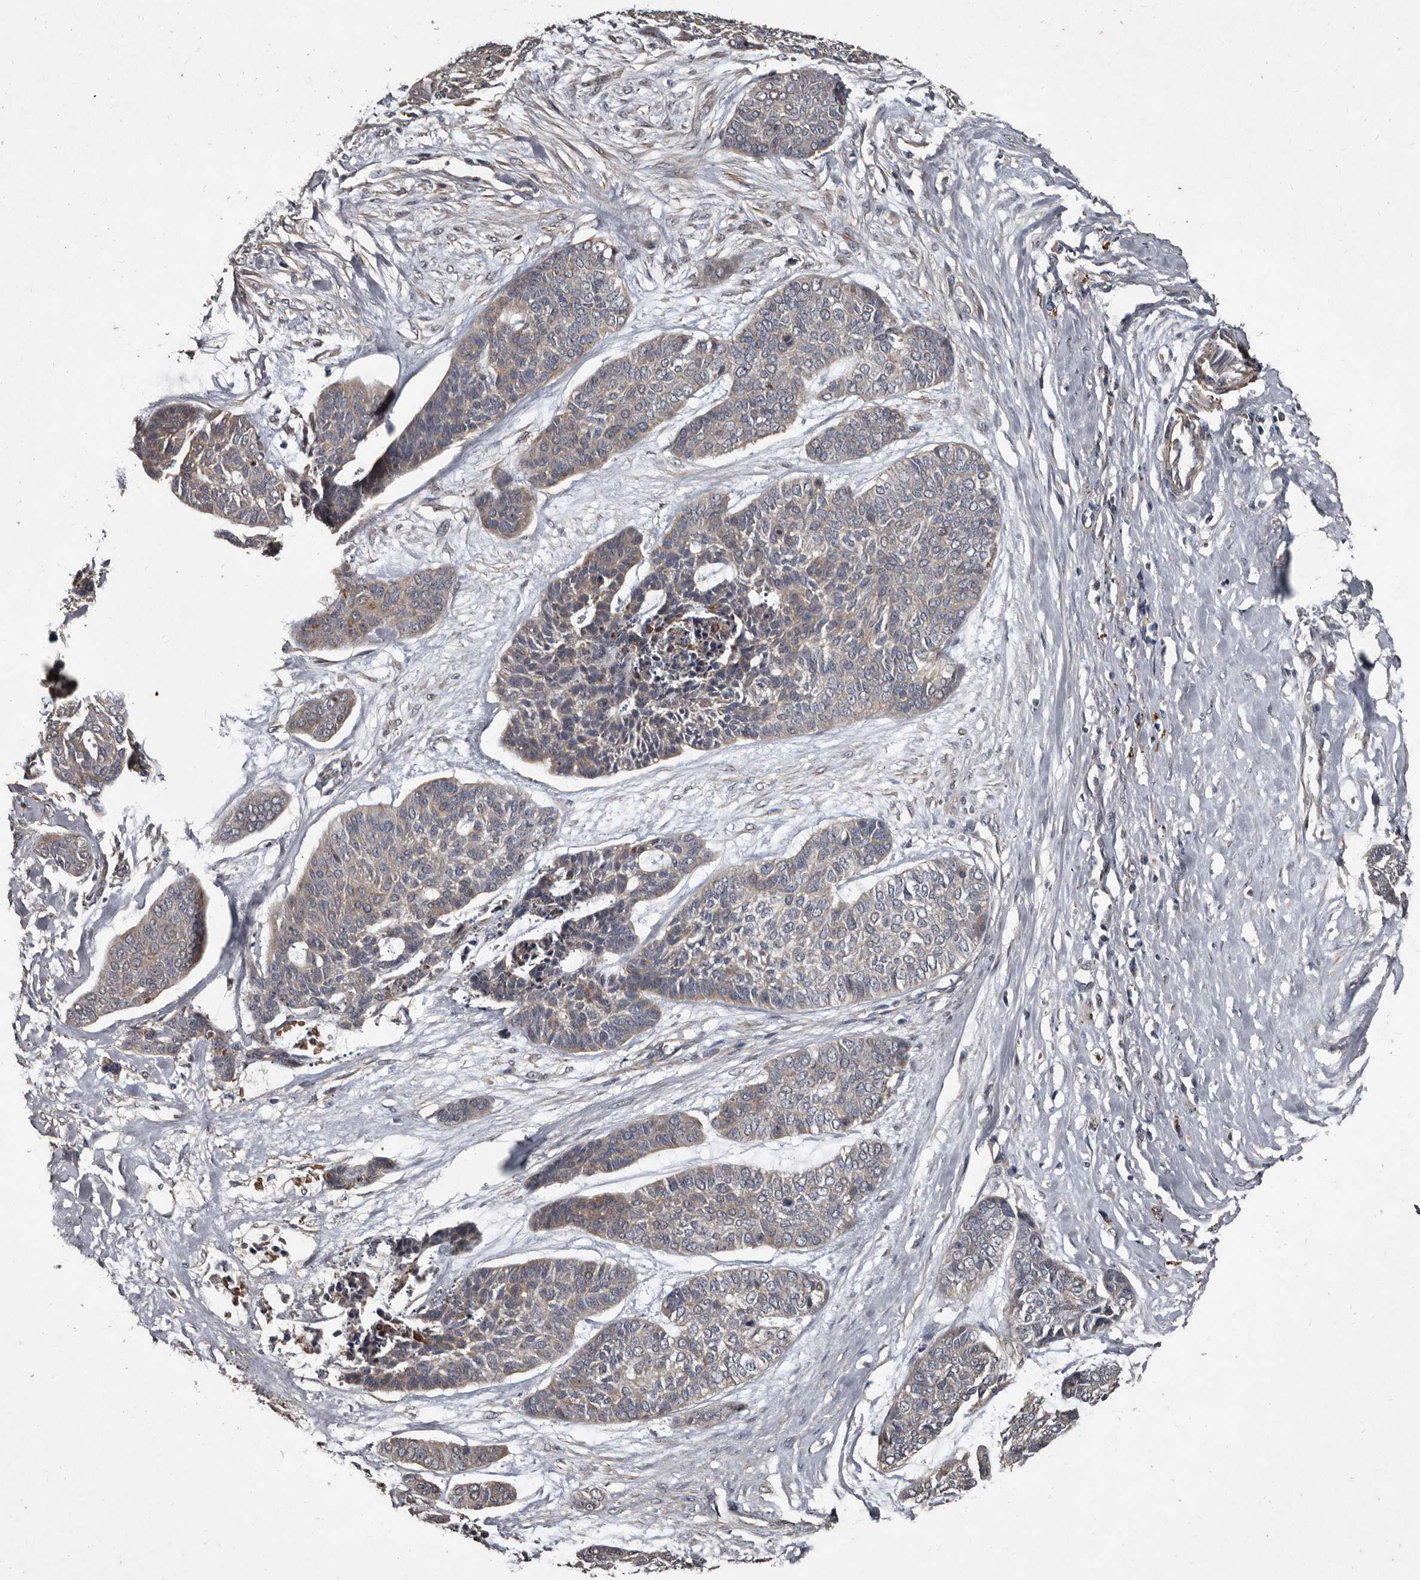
{"staining": {"intensity": "weak", "quantity": "<25%", "location": "cytoplasmic/membranous"}, "tissue": "skin cancer", "cell_type": "Tumor cells", "image_type": "cancer", "snomed": [{"axis": "morphology", "description": "Basal cell carcinoma"}, {"axis": "topography", "description": "Skin"}], "caption": "Immunohistochemistry (IHC) micrograph of human skin basal cell carcinoma stained for a protein (brown), which reveals no expression in tumor cells.", "gene": "GREB1", "patient": {"sex": "female", "age": 64}}